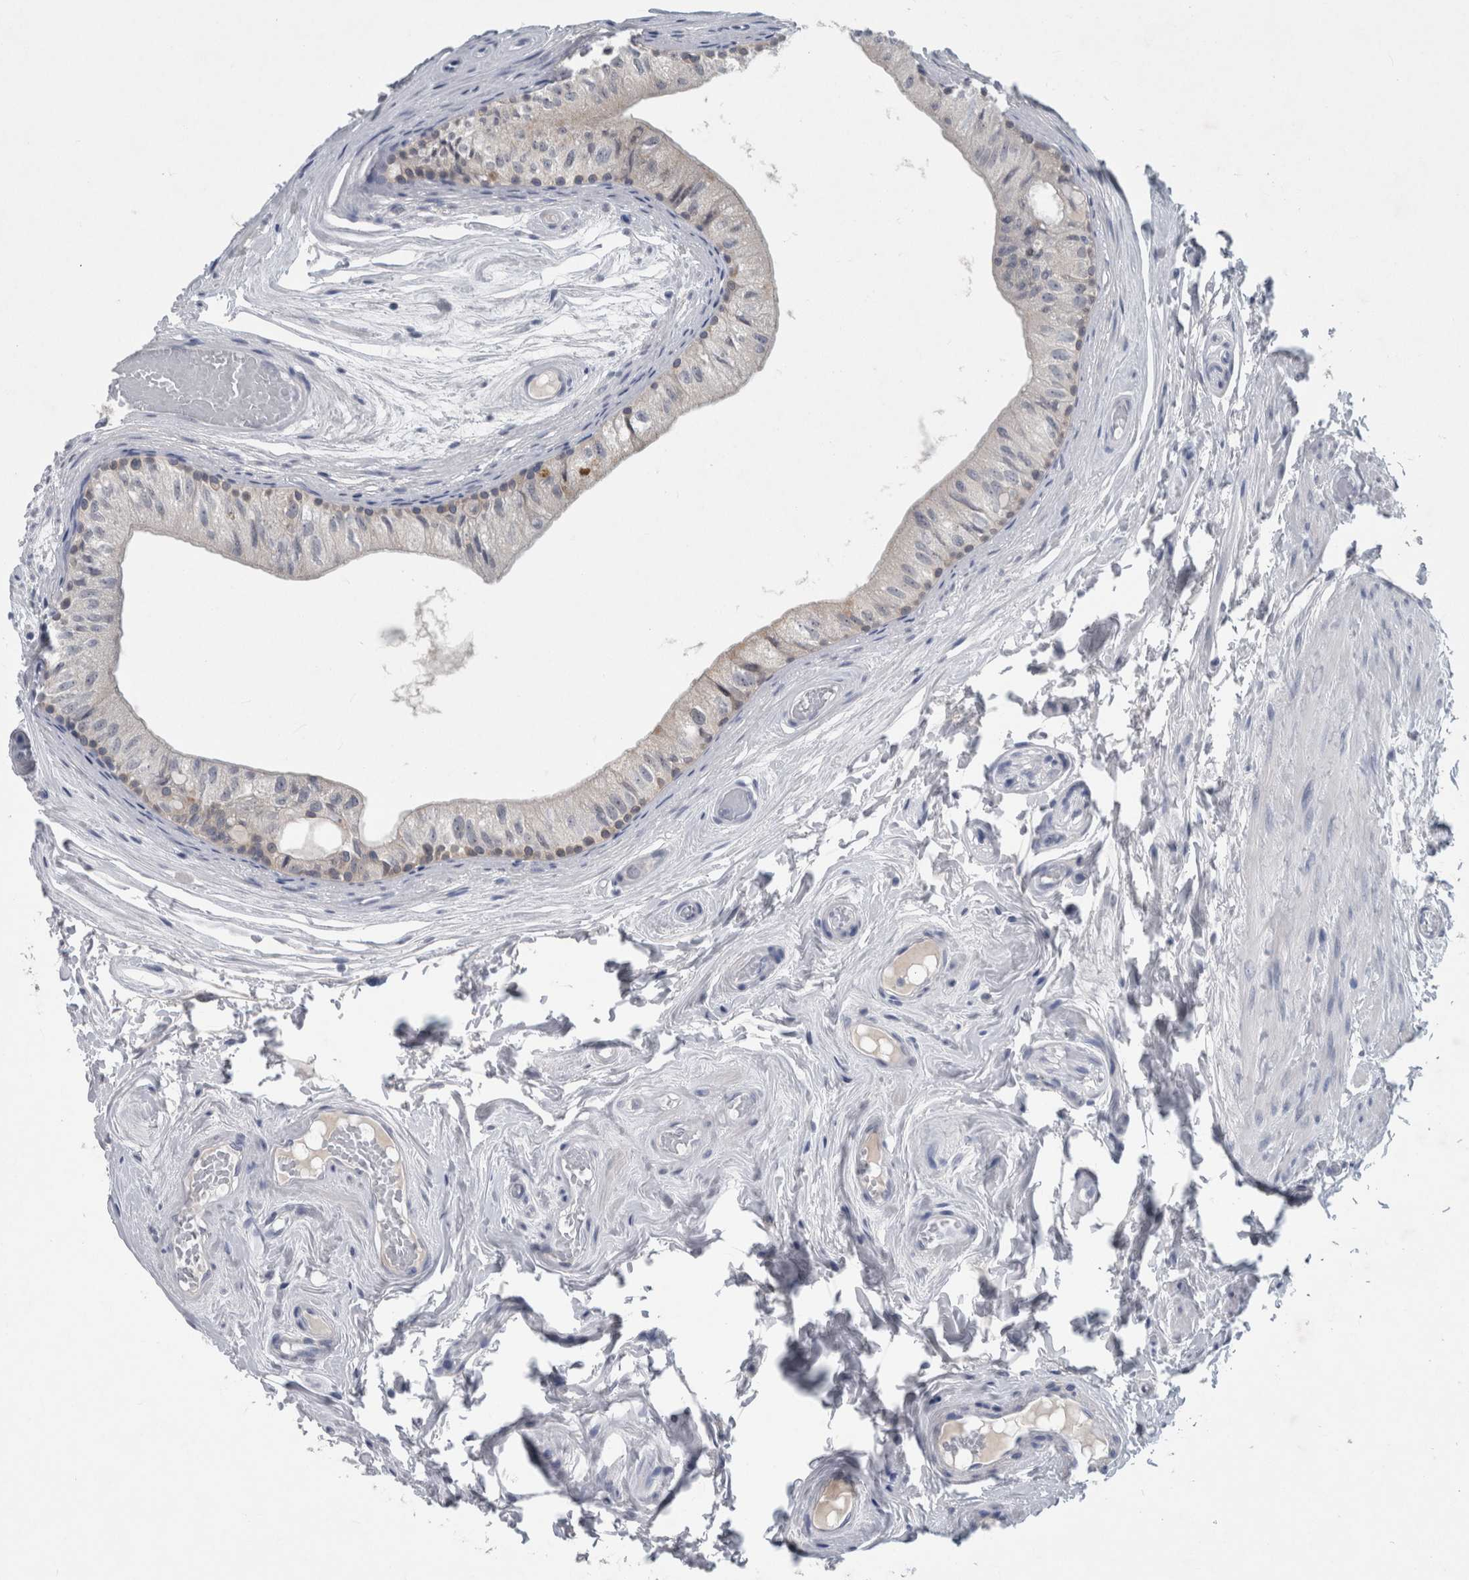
{"staining": {"intensity": "weak", "quantity": "<25%", "location": "cytoplasmic/membranous"}, "tissue": "epididymis", "cell_type": "Glandular cells", "image_type": "normal", "snomed": [{"axis": "morphology", "description": "Normal tissue, NOS"}, {"axis": "topography", "description": "Epididymis"}], "caption": "This micrograph is of unremarkable epididymis stained with immunohistochemistry to label a protein in brown with the nuclei are counter-stained blue. There is no positivity in glandular cells. The staining was performed using DAB (3,3'-diaminobenzidine) to visualize the protein expression in brown, while the nuclei were stained in blue with hematoxylin (Magnification: 20x).", "gene": "FAM83H", "patient": {"sex": "male", "age": 79}}